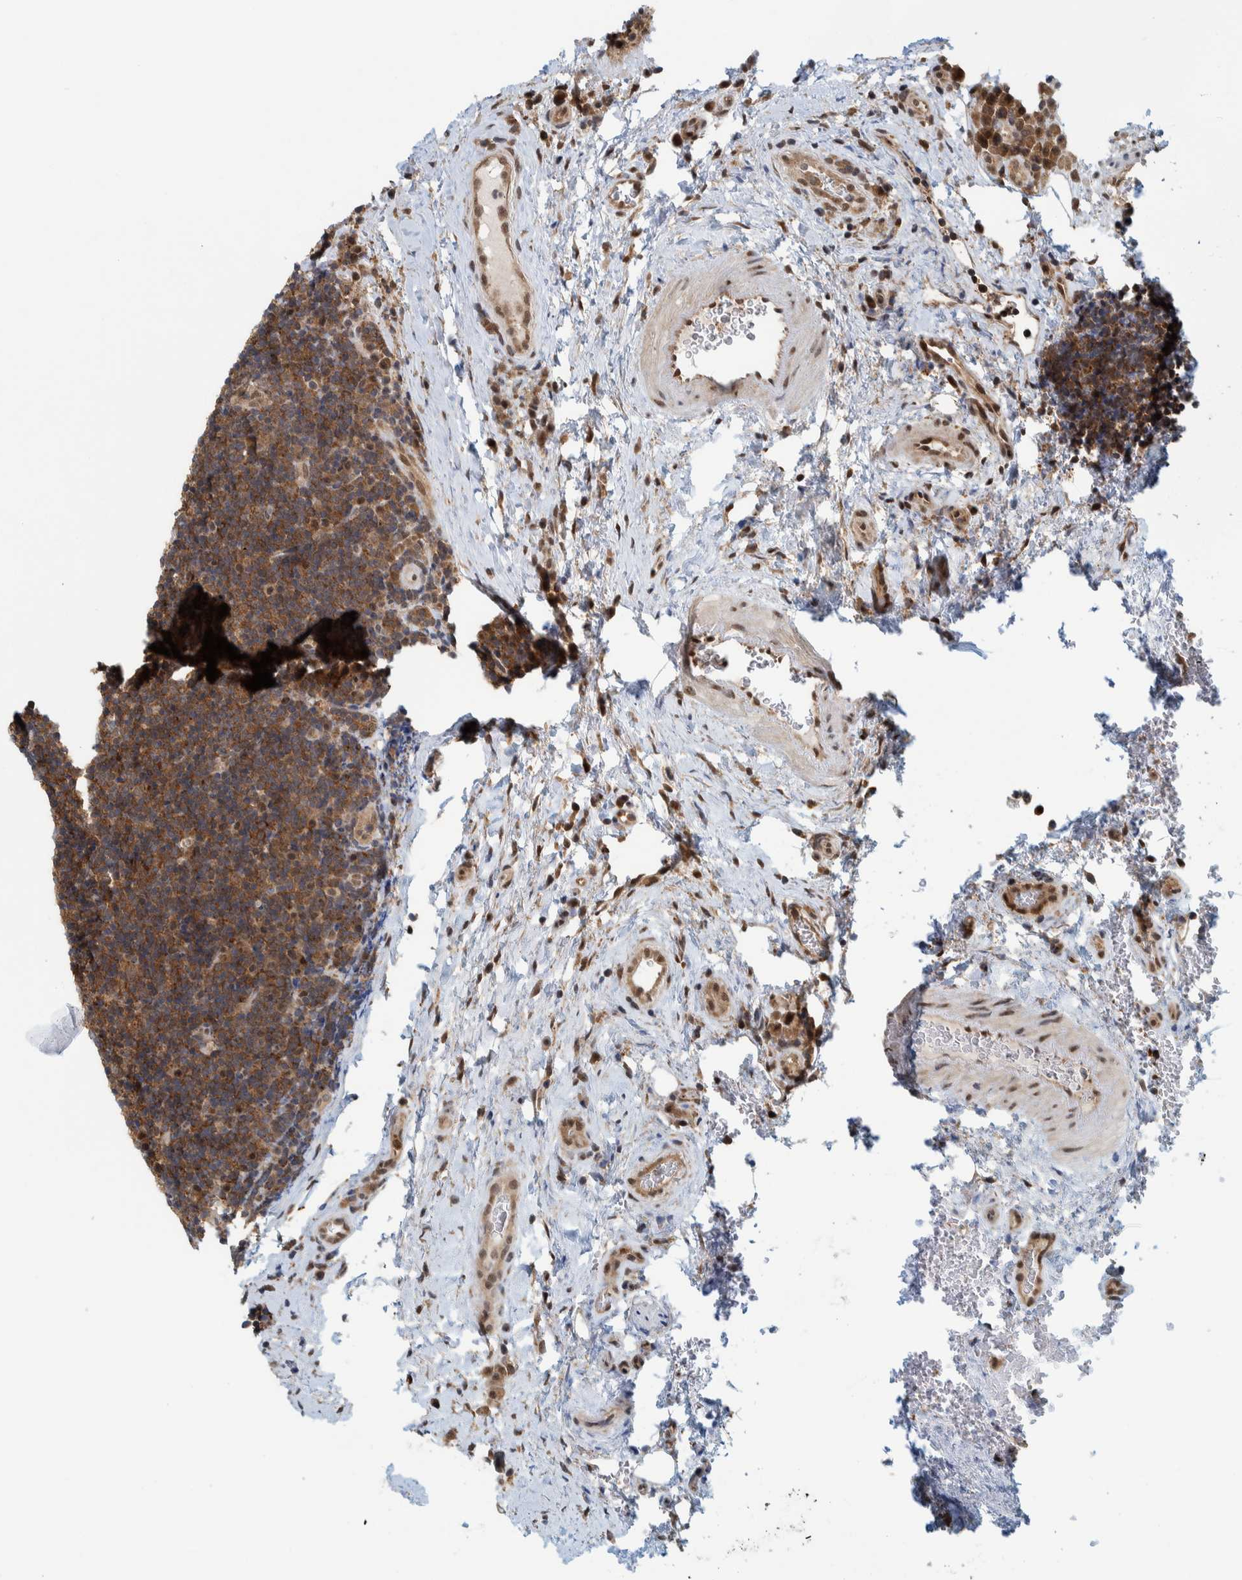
{"staining": {"intensity": "moderate", "quantity": ">75%", "location": "cytoplasmic/membranous,nuclear"}, "tissue": "lymphoma", "cell_type": "Tumor cells", "image_type": "cancer", "snomed": [{"axis": "morphology", "description": "Malignant lymphoma, non-Hodgkin's type, High grade"}, {"axis": "topography", "description": "Tonsil"}], "caption": "Immunohistochemical staining of human lymphoma exhibits medium levels of moderate cytoplasmic/membranous and nuclear positivity in about >75% of tumor cells. Using DAB (3,3'-diaminobenzidine) (brown) and hematoxylin (blue) stains, captured at high magnification using brightfield microscopy.", "gene": "COPS3", "patient": {"sex": "female", "age": 36}}